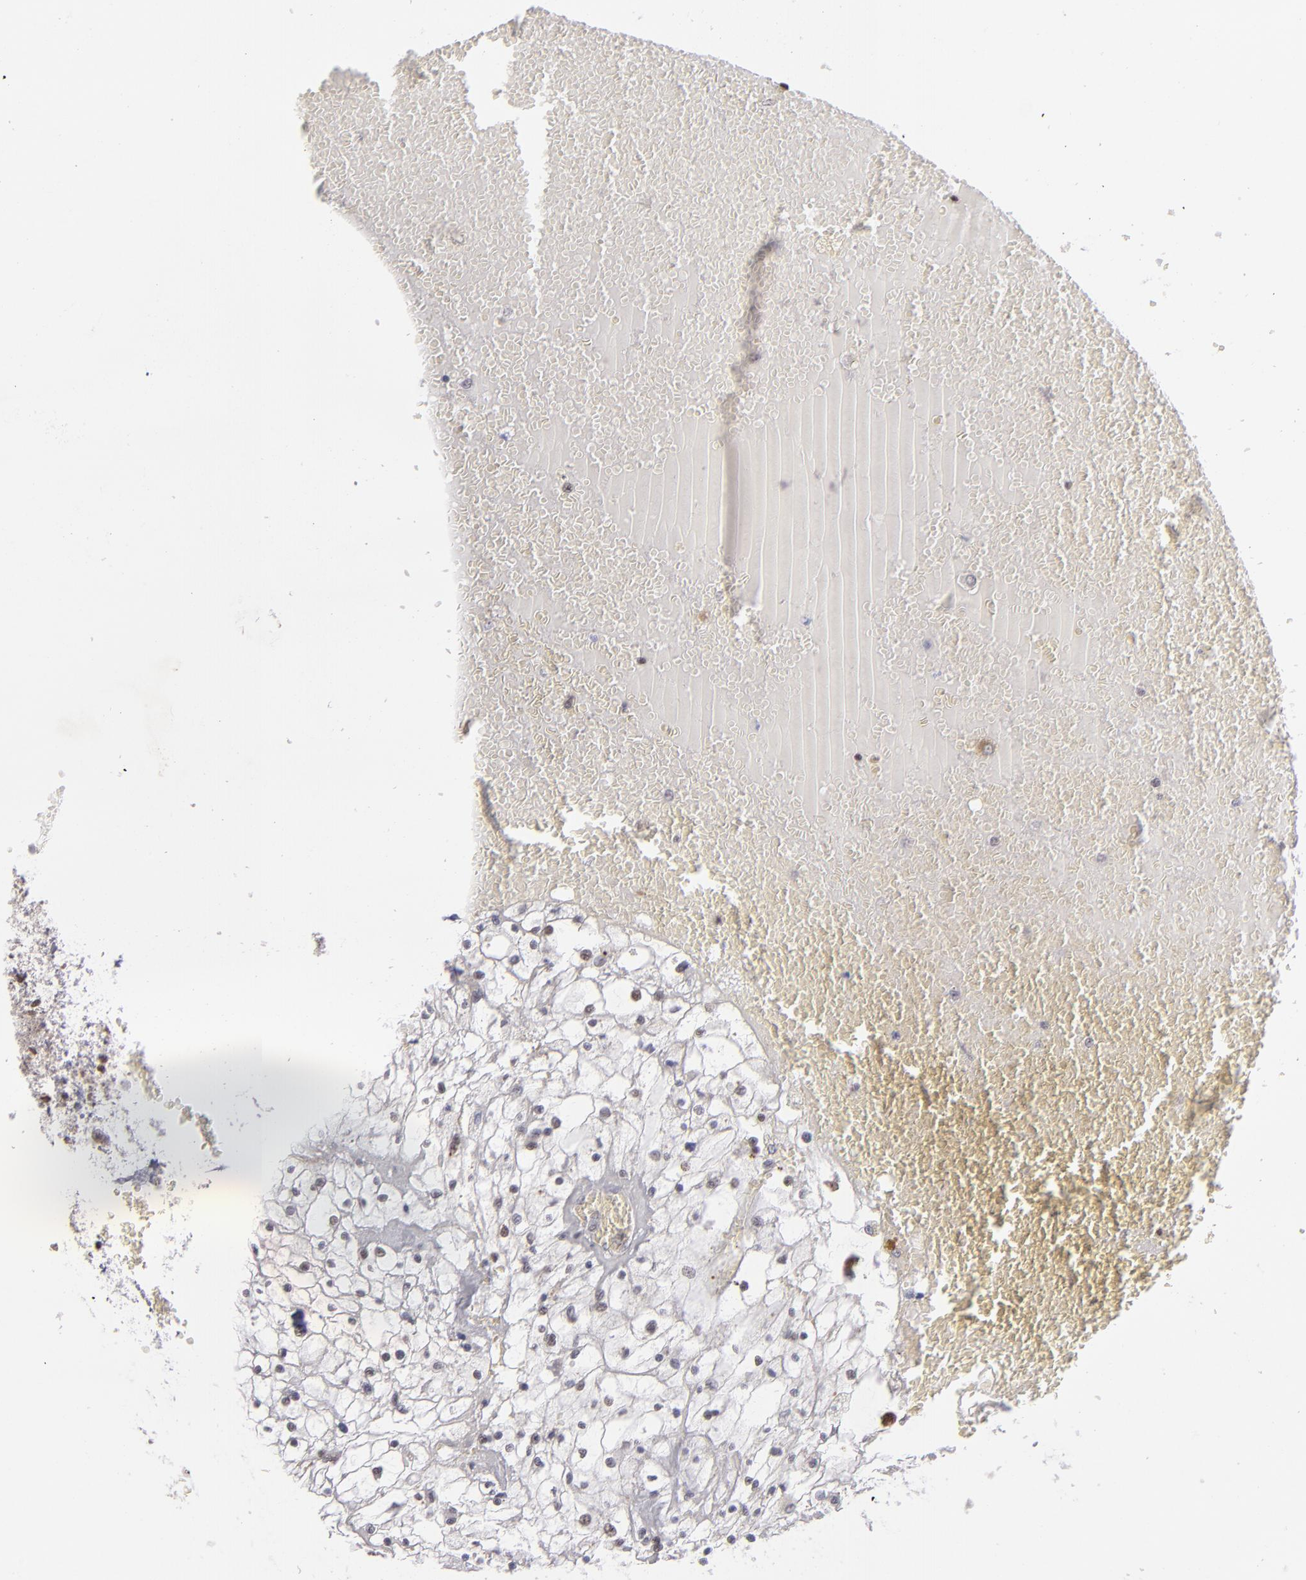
{"staining": {"intensity": "moderate", "quantity": "25%-75%", "location": "nuclear"}, "tissue": "renal cancer", "cell_type": "Tumor cells", "image_type": "cancer", "snomed": [{"axis": "morphology", "description": "Adenocarcinoma, NOS"}, {"axis": "topography", "description": "Kidney"}], "caption": "Brown immunohistochemical staining in human renal cancer (adenocarcinoma) demonstrates moderate nuclear staining in about 25%-75% of tumor cells. The staining was performed using DAB to visualize the protein expression in brown, while the nuclei were stained in blue with hematoxylin (Magnification: 20x).", "gene": "MLLT3", "patient": {"sex": "male", "age": 61}}